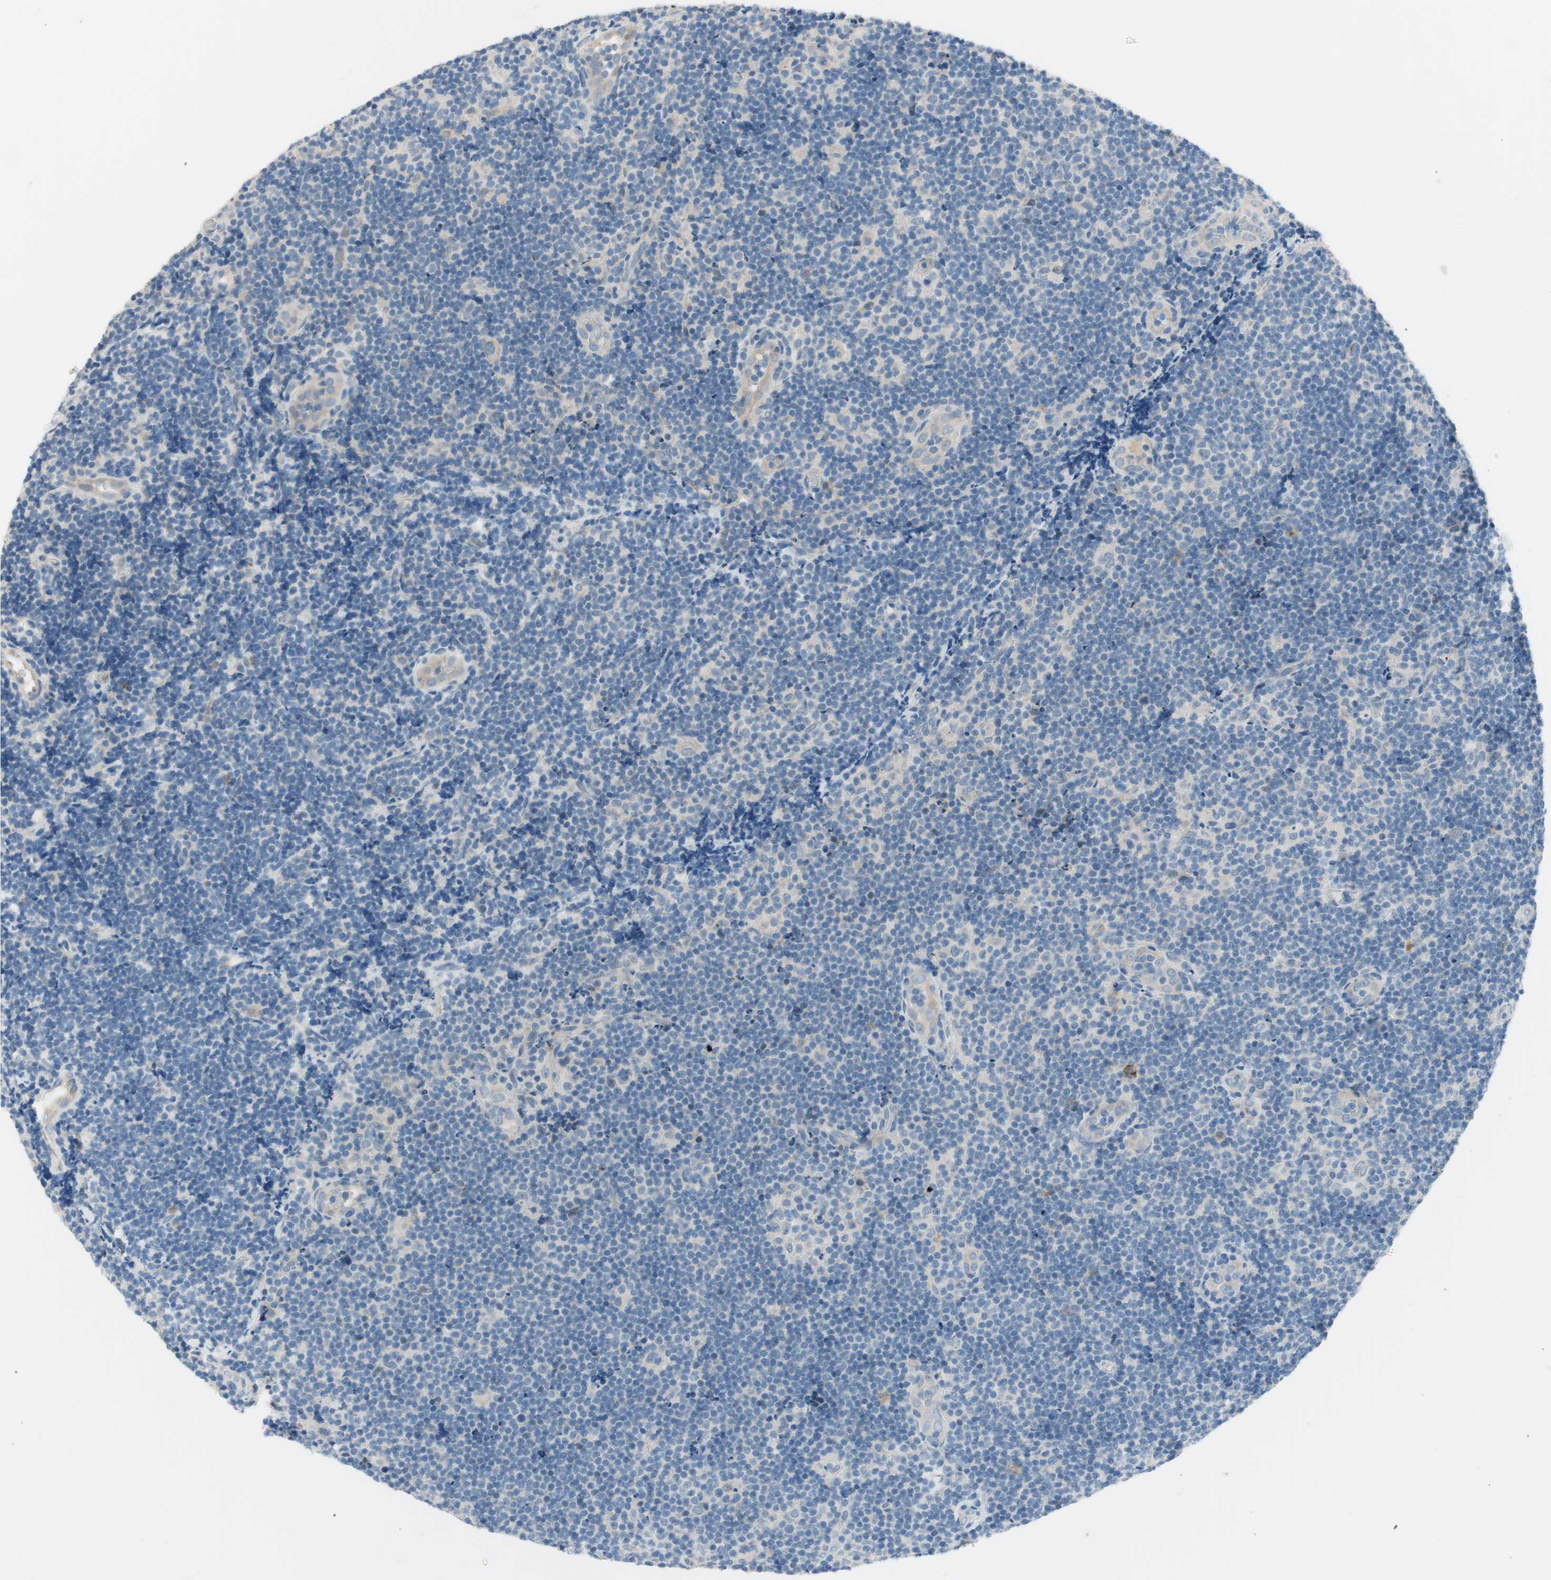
{"staining": {"intensity": "negative", "quantity": "none", "location": "none"}, "tissue": "lymphoma", "cell_type": "Tumor cells", "image_type": "cancer", "snomed": [{"axis": "morphology", "description": "Malignant lymphoma, non-Hodgkin's type, Low grade"}, {"axis": "topography", "description": "Lymph node"}], "caption": "High magnification brightfield microscopy of lymphoma stained with DAB (3,3'-diaminobenzidine) (brown) and counterstained with hematoxylin (blue): tumor cells show no significant positivity. (DAB (3,3'-diaminobenzidine) IHC, high magnification).", "gene": "PRRG4", "patient": {"sex": "male", "age": 83}}